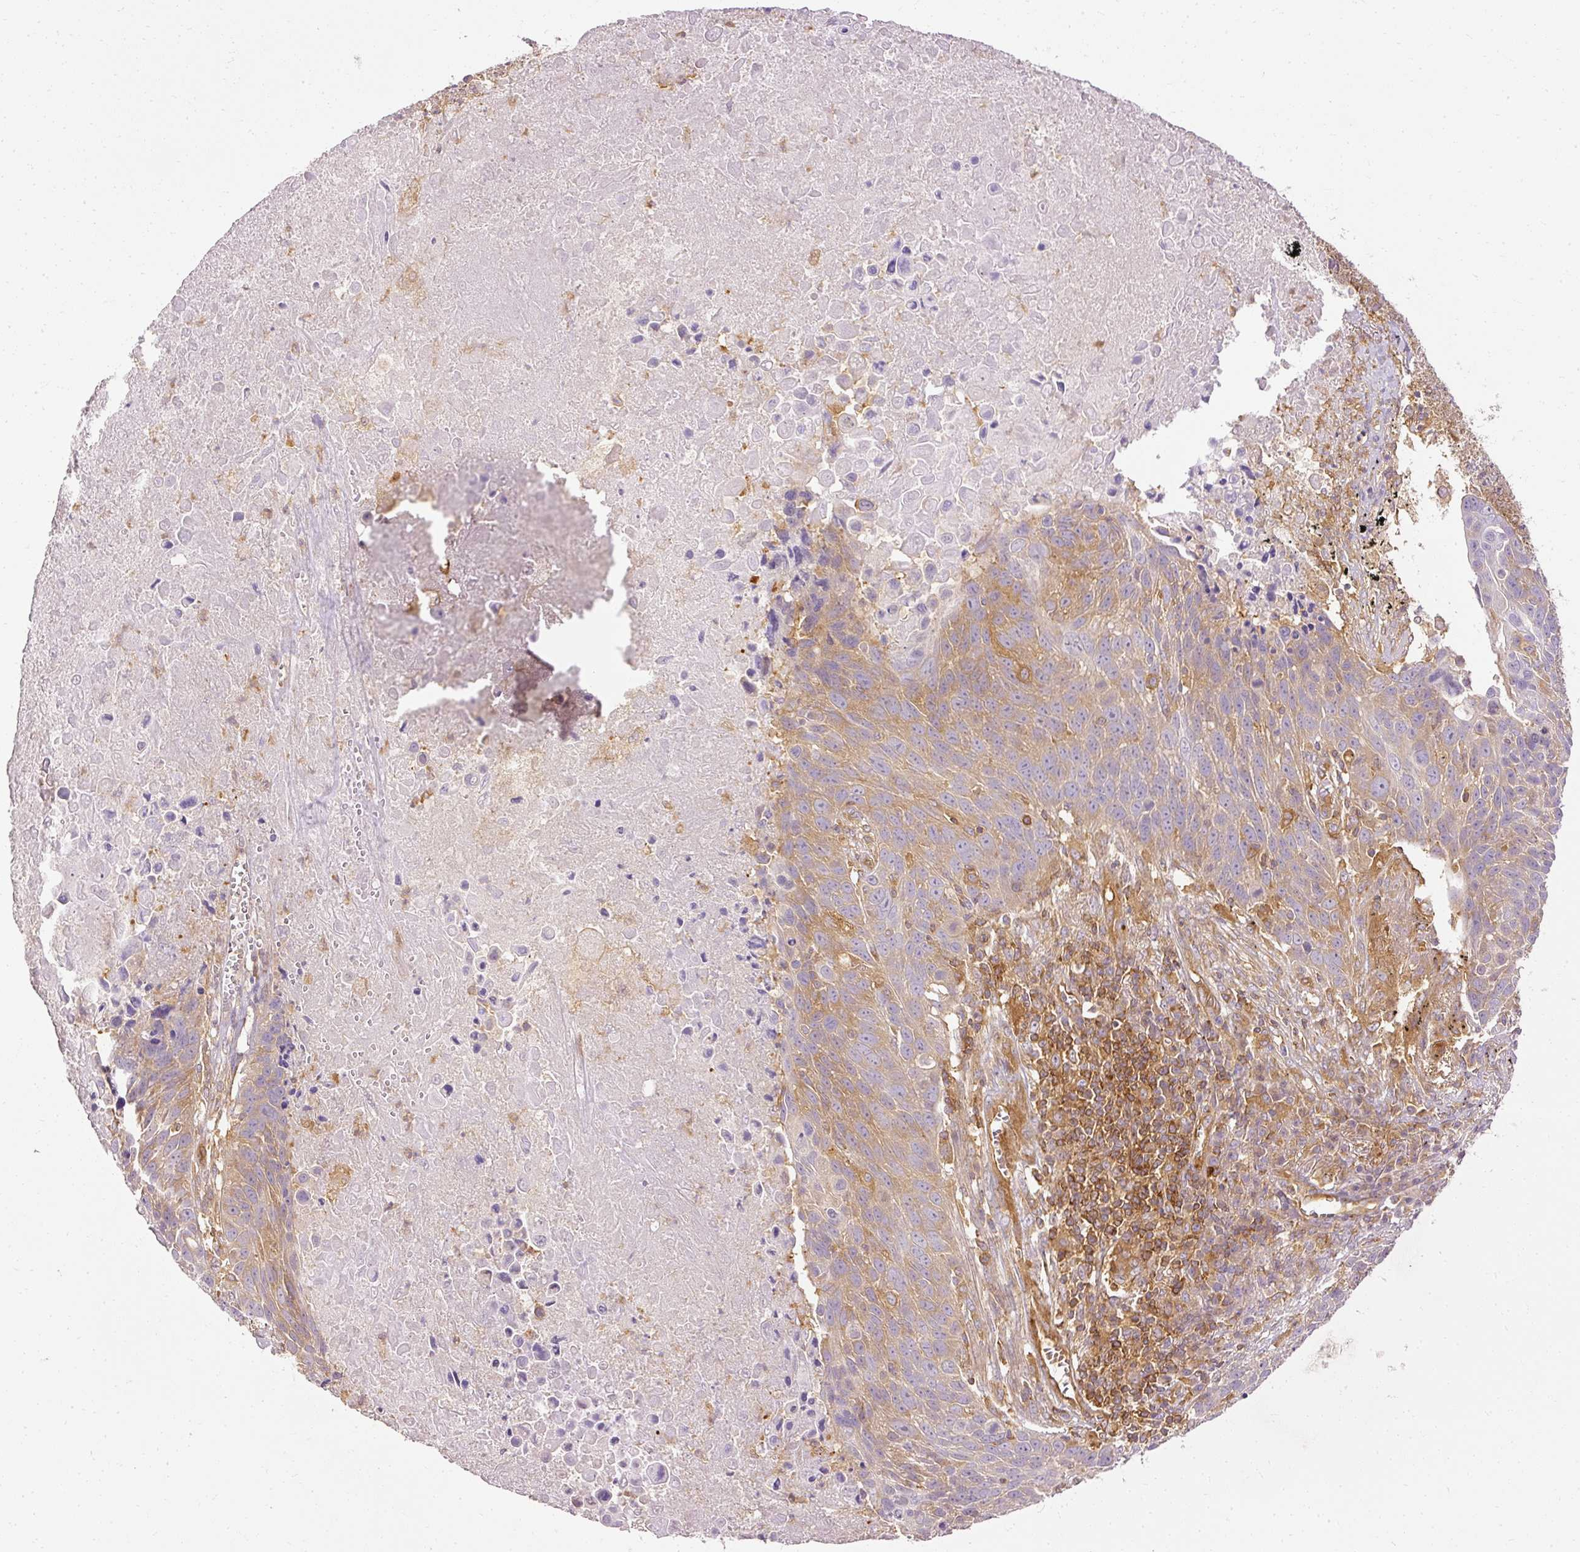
{"staining": {"intensity": "moderate", "quantity": "25%-75%", "location": "cytoplasmic/membranous"}, "tissue": "lung cancer", "cell_type": "Tumor cells", "image_type": "cancer", "snomed": [{"axis": "morphology", "description": "Squamous cell carcinoma, NOS"}, {"axis": "topography", "description": "Lung"}], "caption": "Lung cancer tissue shows moderate cytoplasmic/membranous expression in approximately 25%-75% of tumor cells", "gene": "ARMH3", "patient": {"sex": "male", "age": 78}}